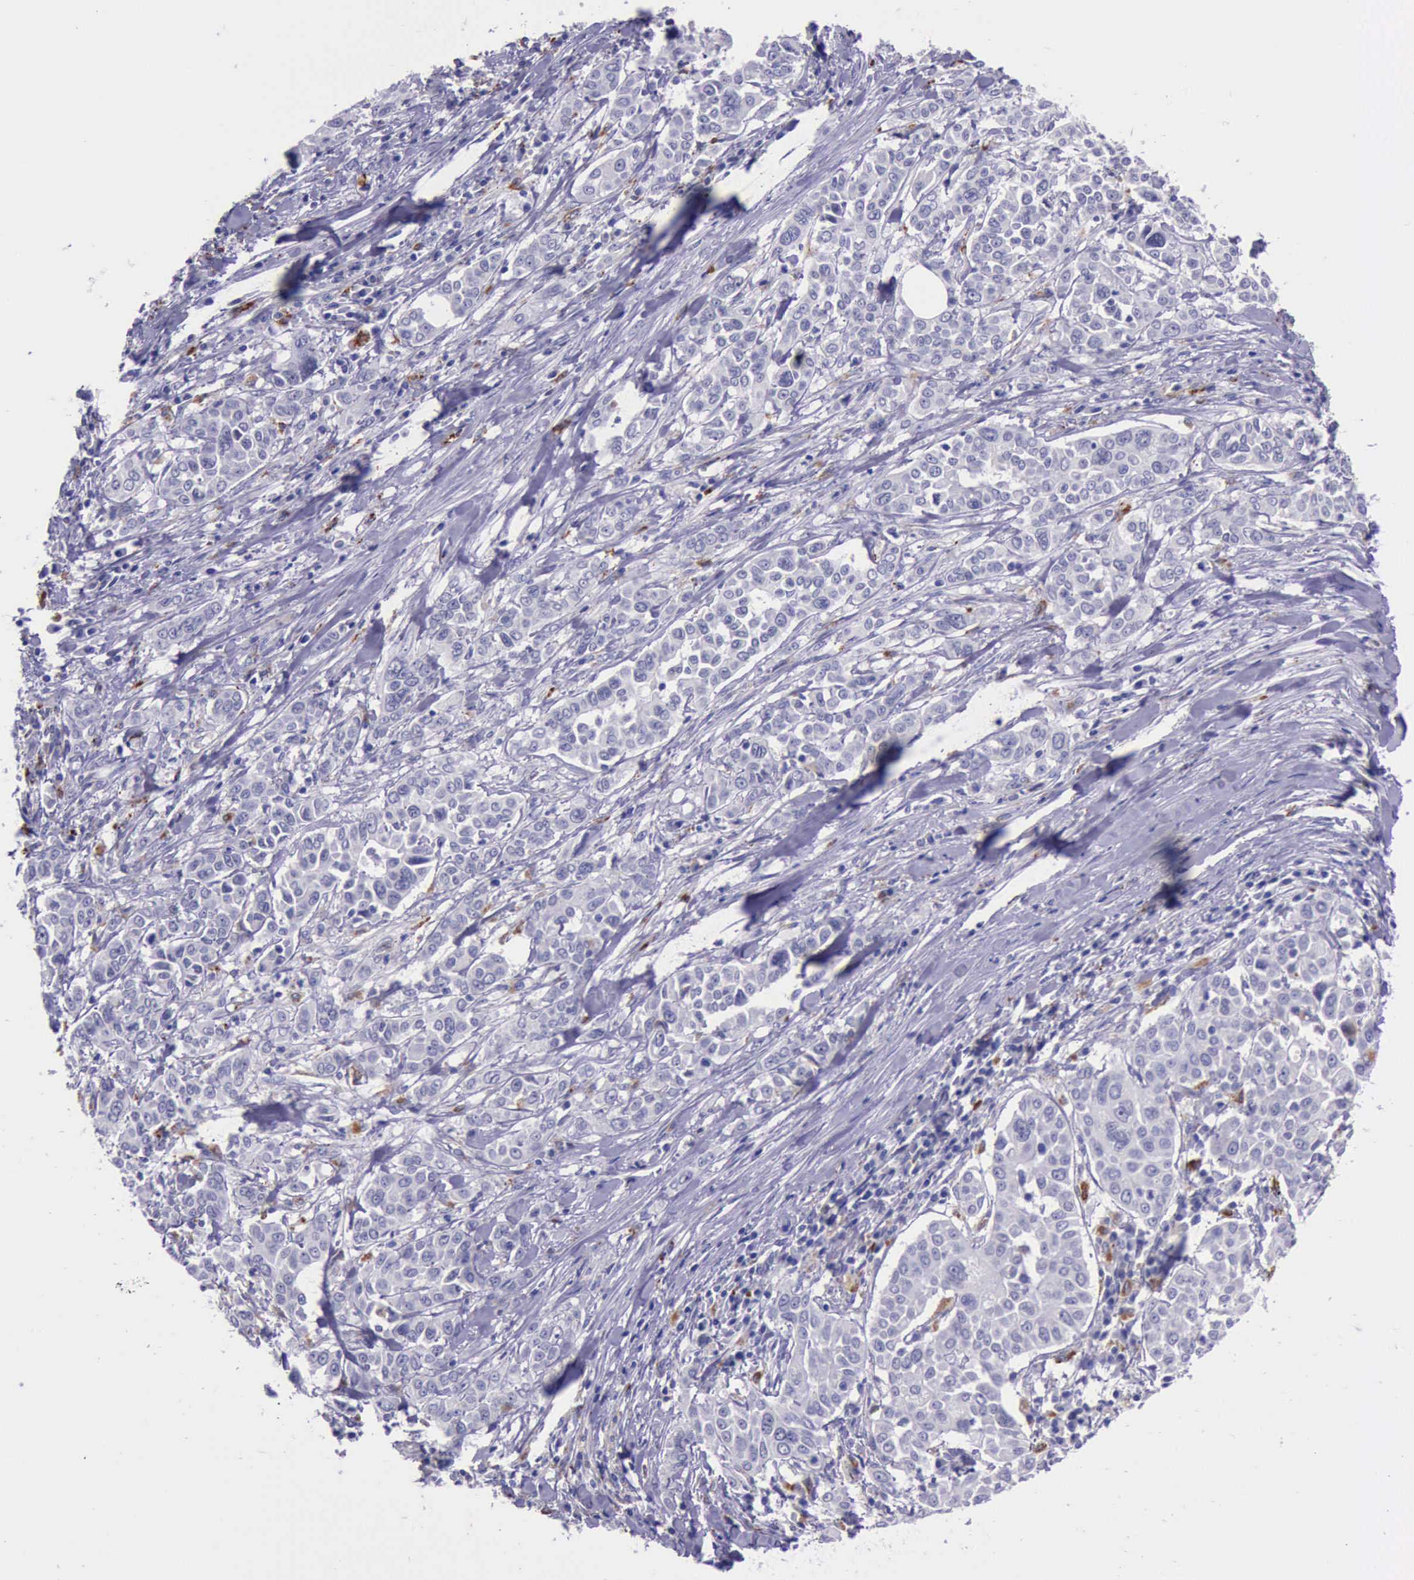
{"staining": {"intensity": "negative", "quantity": "none", "location": "none"}, "tissue": "pancreatic cancer", "cell_type": "Tumor cells", "image_type": "cancer", "snomed": [{"axis": "morphology", "description": "Adenocarcinoma, NOS"}, {"axis": "topography", "description": "Pancreas"}], "caption": "The histopathology image shows no significant positivity in tumor cells of pancreatic cancer (adenocarcinoma).", "gene": "GLA", "patient": {"sex": "female", "age": 52}}